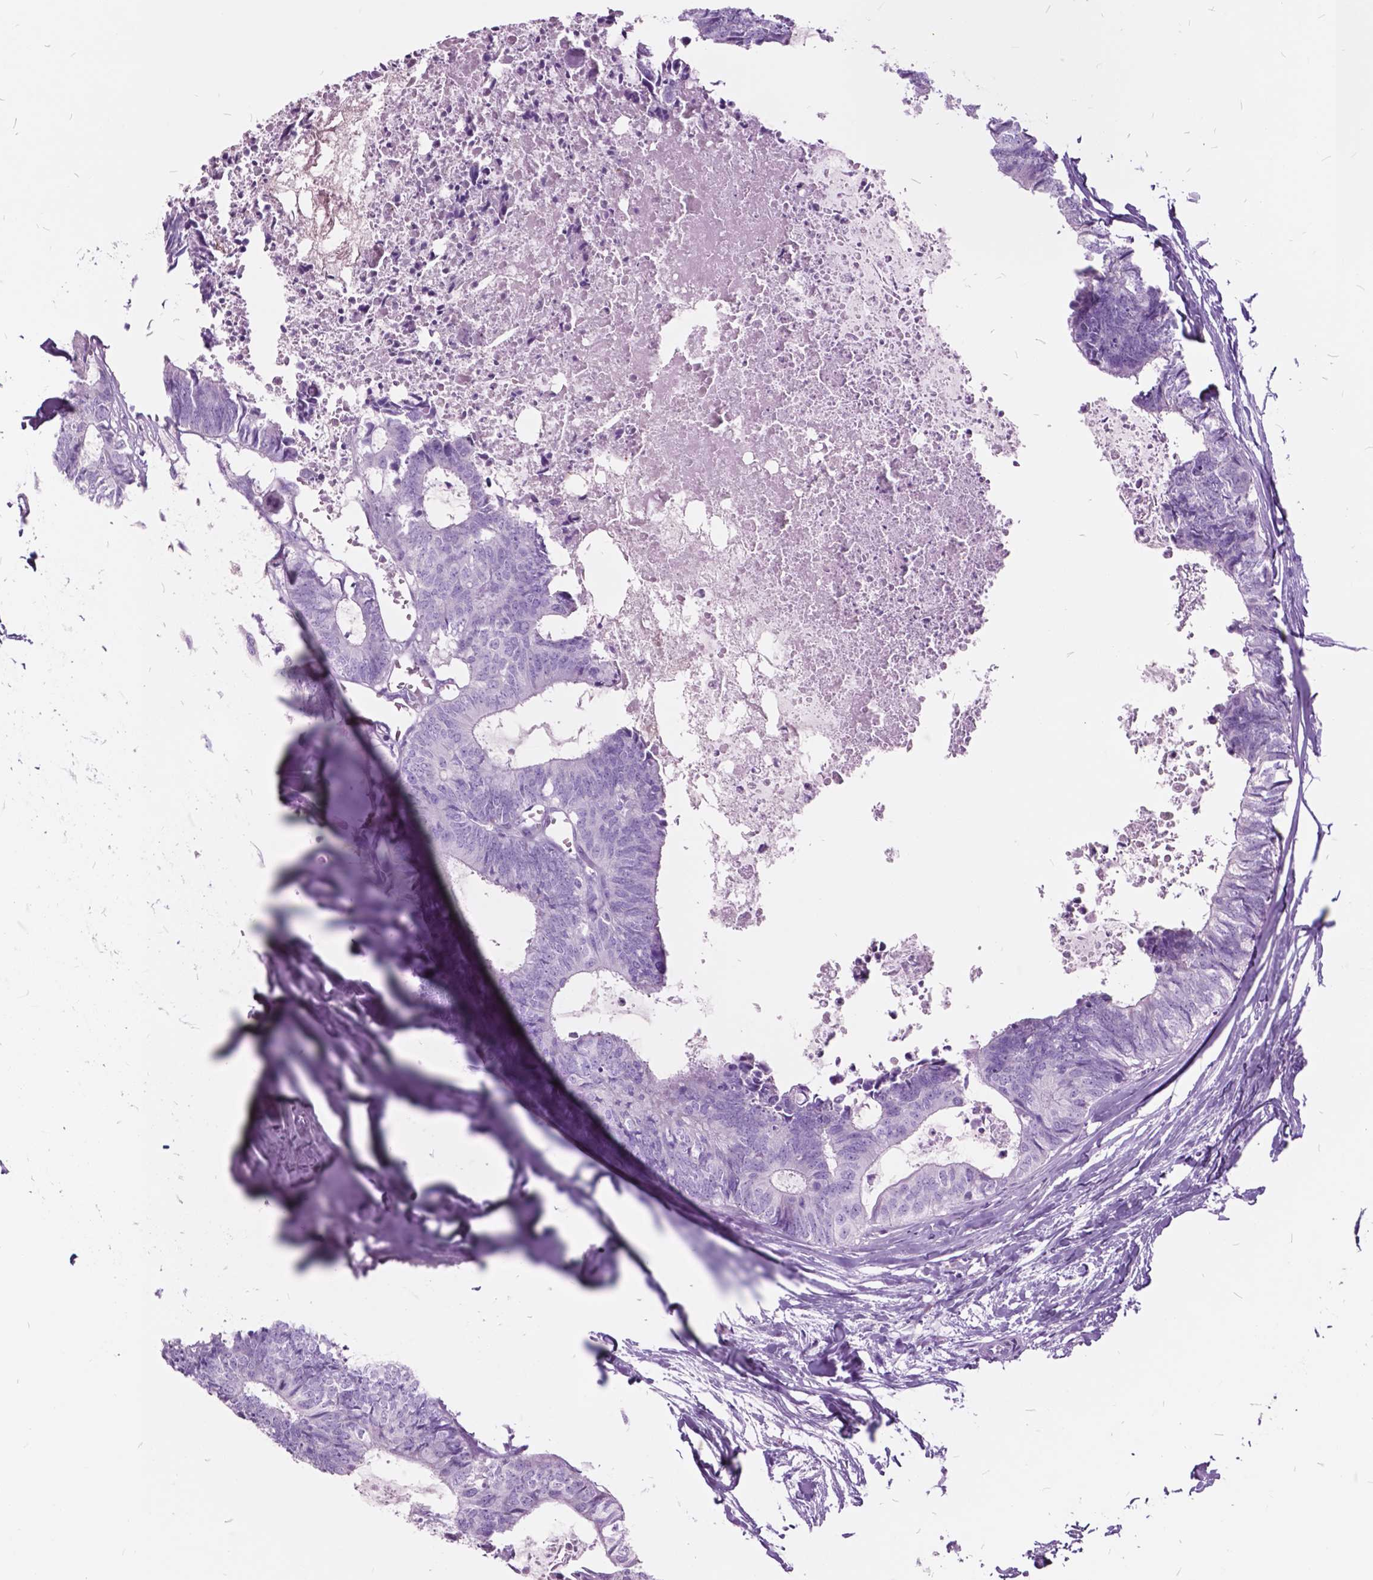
{"staining": {"intensity": "negative", "quantity": "none", "location": "none"}, "tissue": "colorectal cancer", "cell_type": "Tumor cells", "image_type": "cancer", "snomed": [{"axis": "morphology", "description": "Adenocarcinoma, NOS"}, {"axis": "topography", "description": "Colon"}, {"axis": "topography", "description": "Rectum"}], "caption": "Tumor cells are negative for brown protein staining in adenocarcinoma (colorectal).", "gene": "GDF9", "patient": {"sex": "male", "age": 57}}